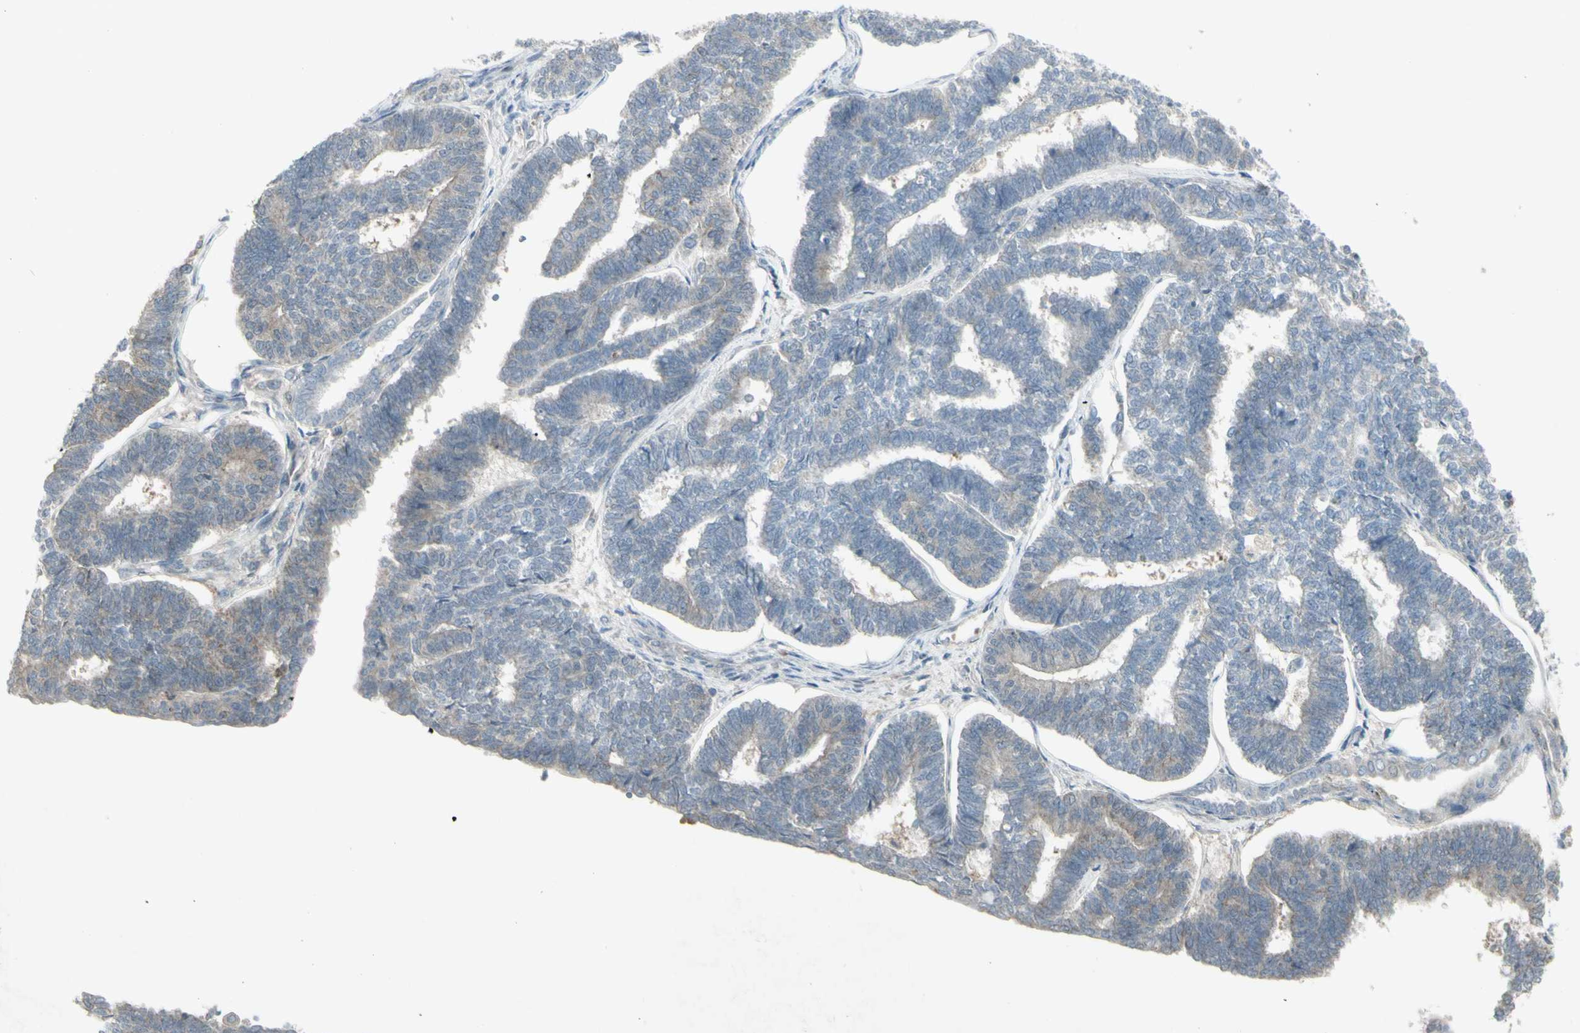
{"staining": {"intensity": "weak", "quantity": "25%-75%", "location": "cytoplasmic/membranous"}, "tissue": "endometrial cancer", "cell_type": "Tumor cells", "image_type": "cancer", "snomed": [{"axis": "morphology", "description": "Adenocarcinoma, NOS"}, {"axis": "topography", "description": "Endometrium"}], "caption": "Endometrial cancer stained for a protein (brown) displays weak cytoplasmic/membranous positive positivity in about 25%-75% of tumor cells.", "gene": "PIAS4", "patient": {"sex": "female", "age": 70}}